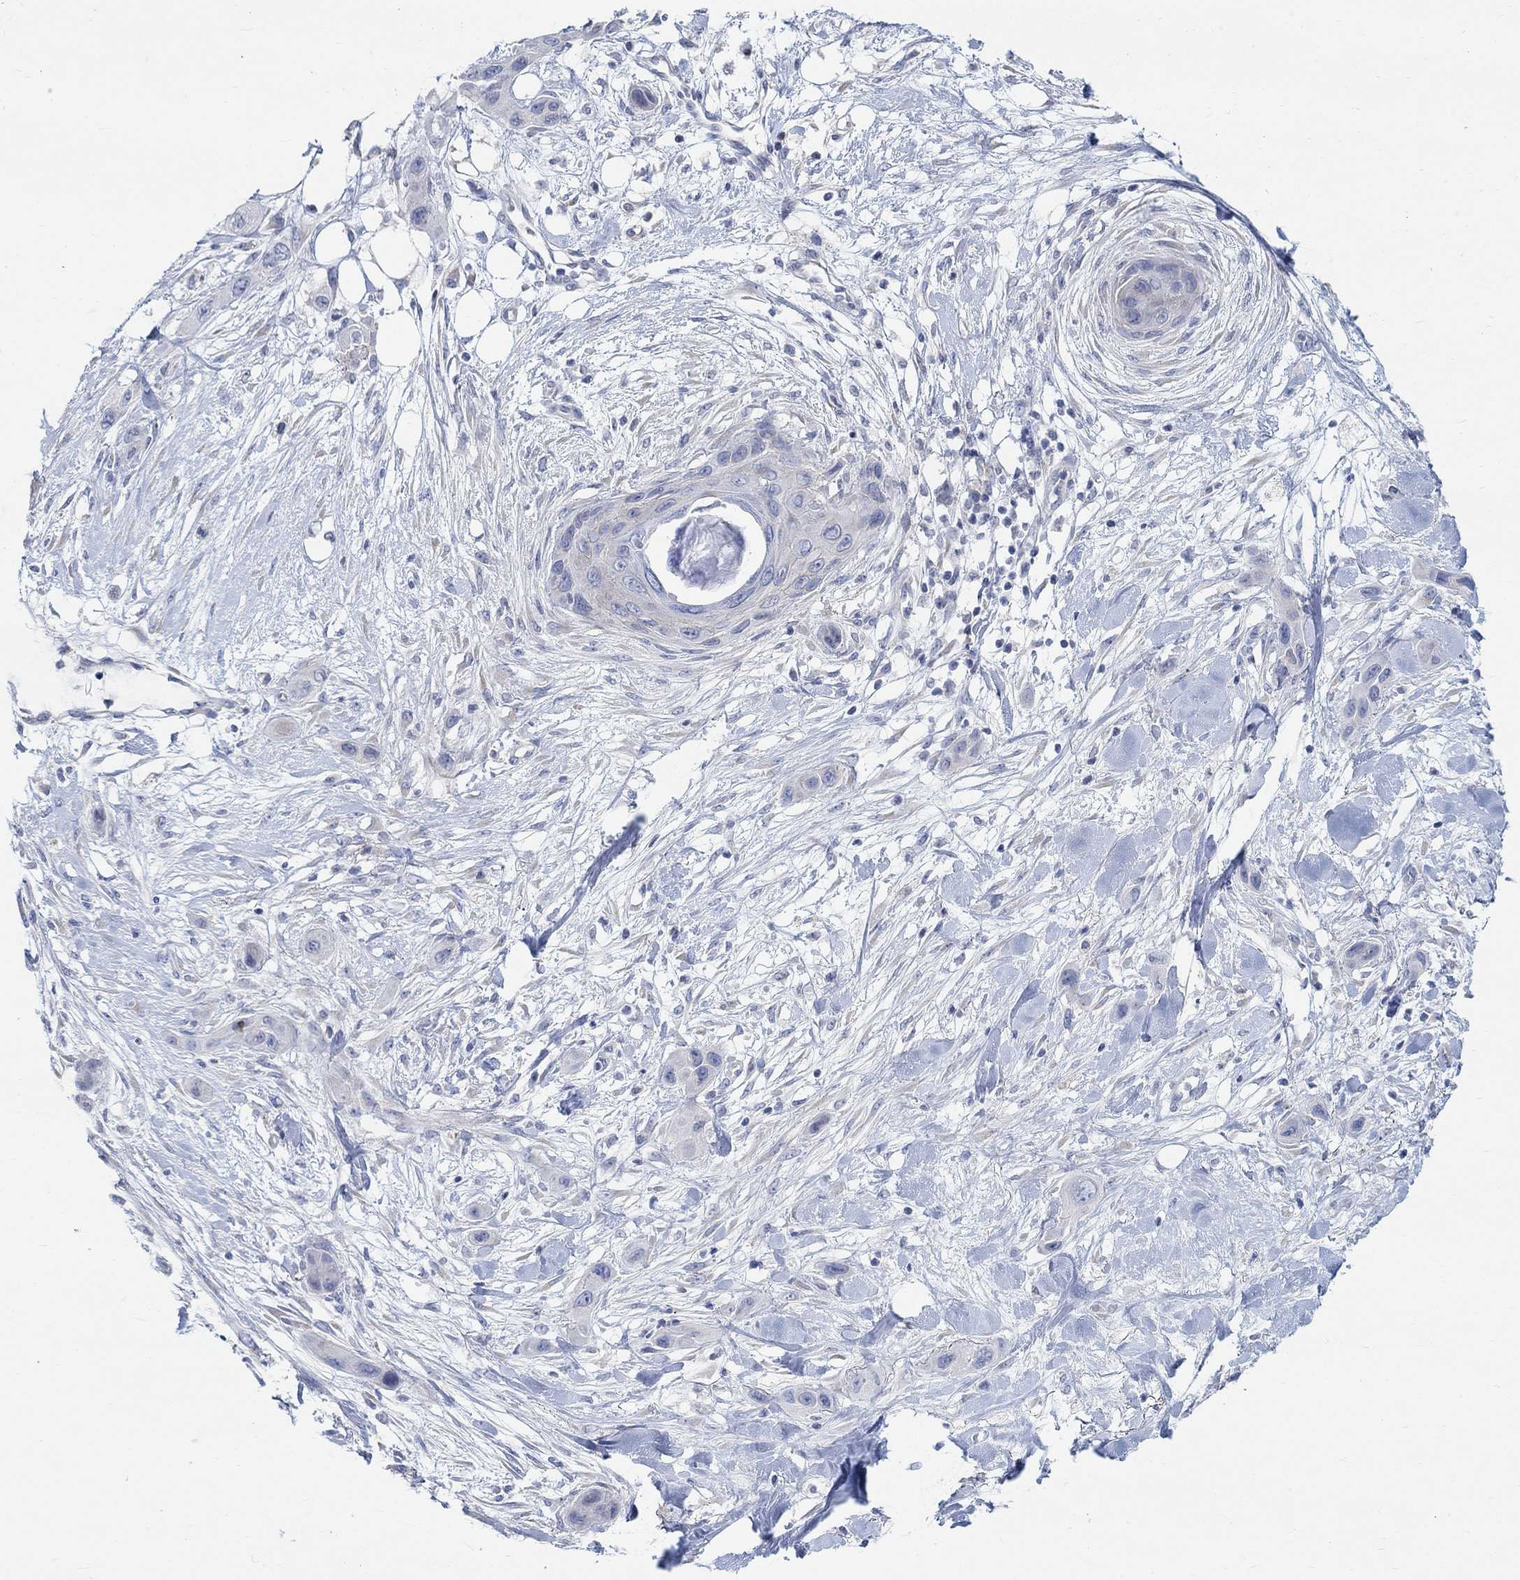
{"staining": {"intensity": "negative", "quantity": "none", "location": "none"}, "tissue": "skin cancer", "cell_type": "Tumor cells", "image_type": "cancer", "snomed": [{"axis": "morphology", "description": "Squamous cell carcinoma, NOS"}, {"axis": "topography", "description": "Skin"}], "caption": "This is an immunohistochemistry (IHC) photomicrograph of skin squamous cell carcinoma. There is no expression in tumor cells.", "gene": "NAV3", "patient": {"sex": "male", "age": 79}}